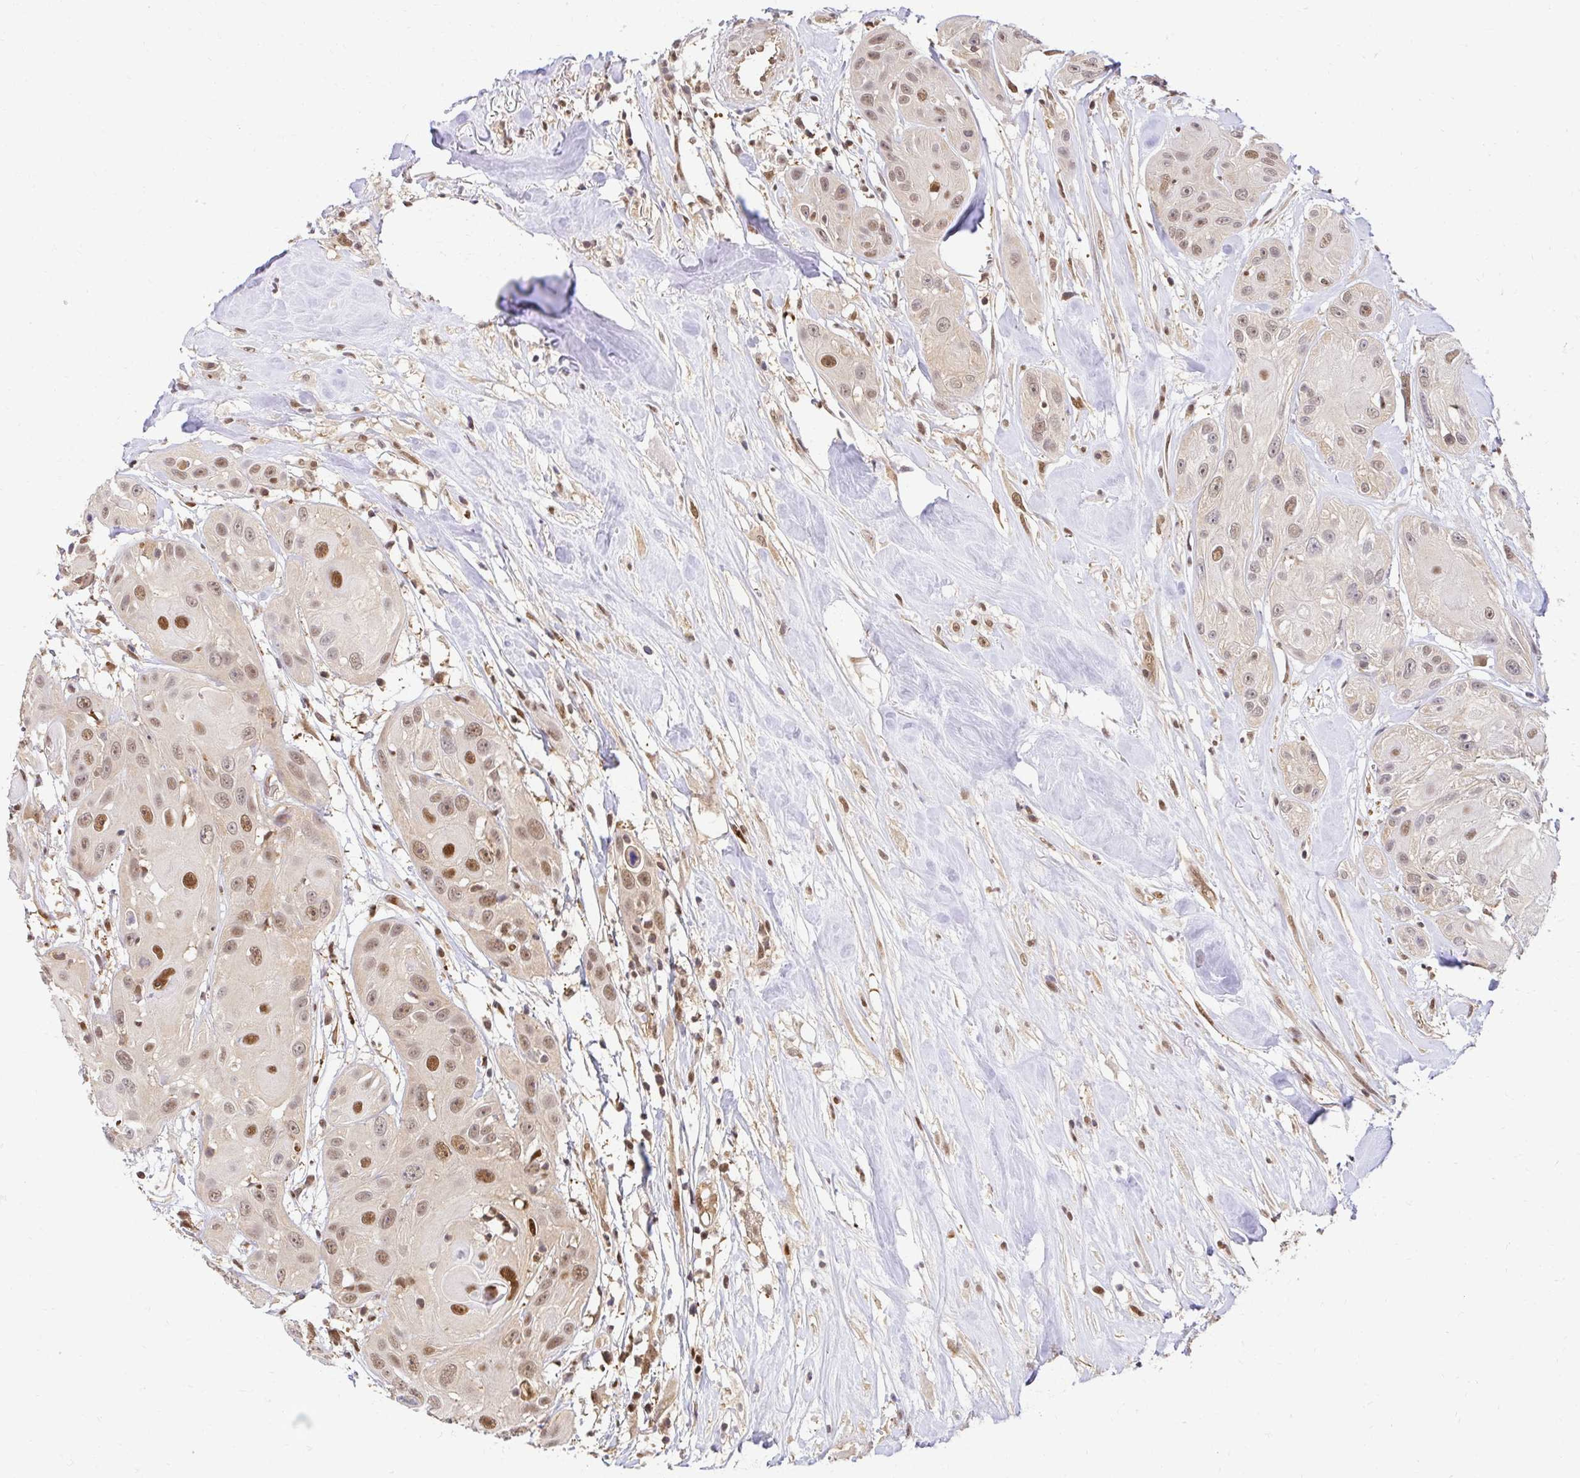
{"staining": {"intensity": "moderate", "quantity": ">75%", "location": "nuclear"}, "tissue": "head and neck cancer", "cell_type": "Tumor cells", "image_type": "cancer", "snomed": [{"axis": "morphology", "description": "Squamous cell carcinoma, NOS"}, {"axis": "topography", "description": "Oral tissue"}, {"axis": "topography", "description": "Head-Neck"}], "caption": "Tumor cells demonstrate medium levels of moderate nuclear staining in approximately >75% of cells in head and neck squamous cell carcinoma.", "gene": "PSMA4", "patient": {"sex": "male", "age": 77}}